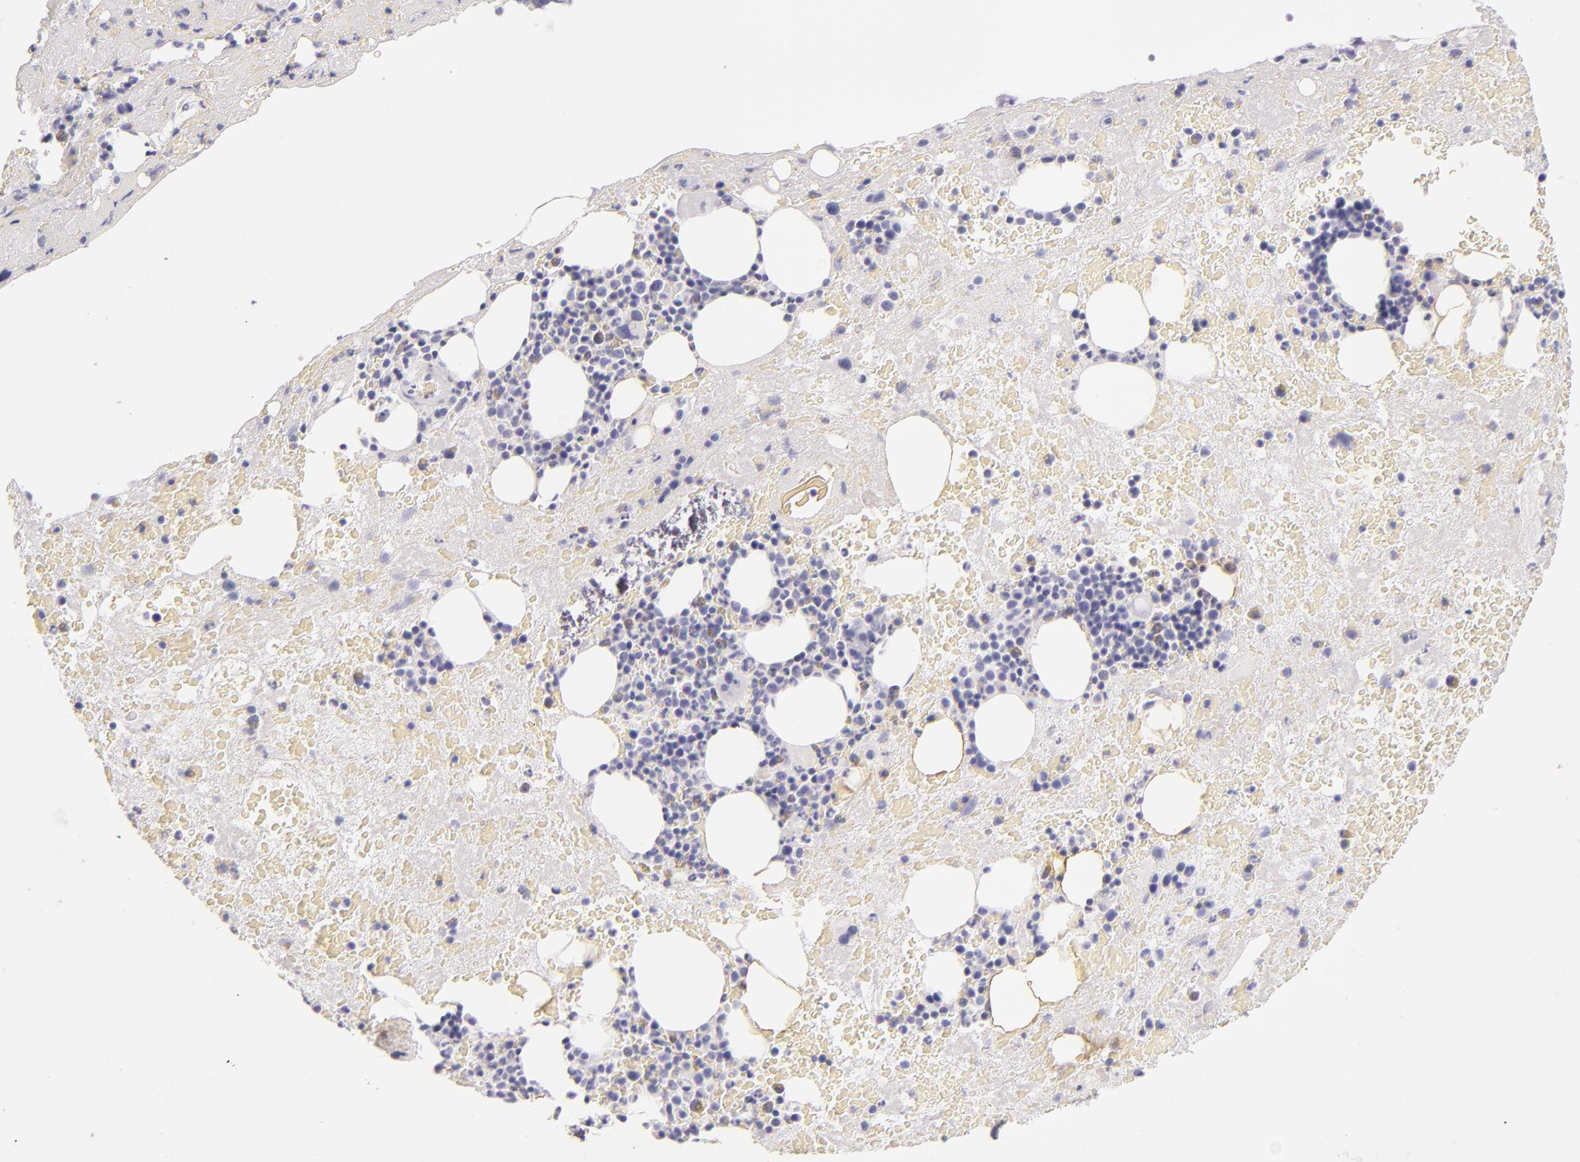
{"staining": {"intensity": "weak", "quantity": "<25%", "location": "cytoplasmic/membranous"}, "tissue": "bone marrow", "cell_type": "Hematopoietic cells", "image_type": "normal", "snomed": [{"axis": "morphology", "description": "Normal tissue, NOS"}, {"axis": "topography", "description": "Bone marrow"}], "caption": "Hematopoietic cells show no significant expression in unremarkable bone marrow.", "gene": "FABP1", "patient": {"sex": "male", "age": 76}}